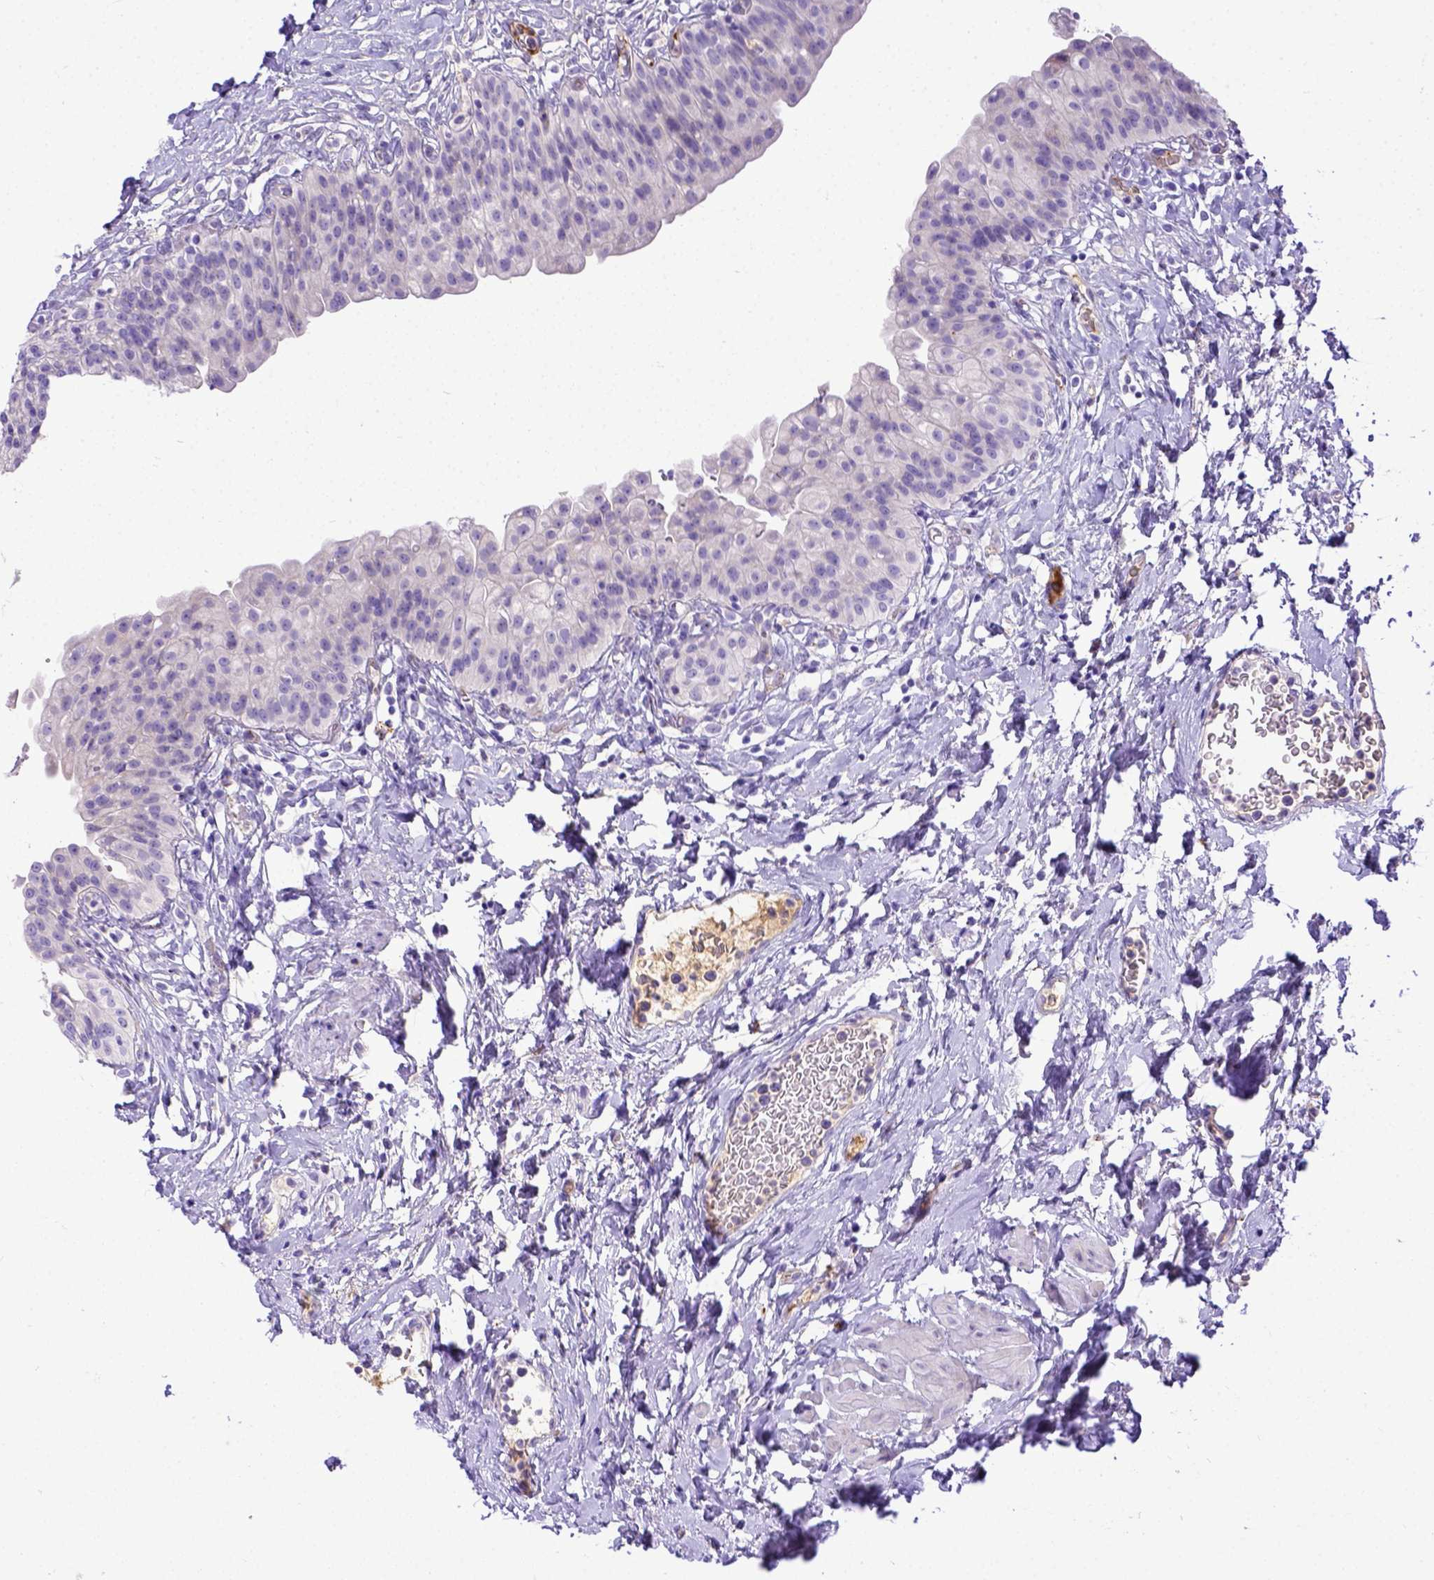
{"staining": {"intensity": "negative", "quantity": "none", "location": "none"}, "tissue": "urinary bladder", "cell_type": "Urothelial cells", "image_type": "normal", "snomed": [{"axis": "morphology", "description": "Normal tissue, NOS"}, {"axis": "topography", "description": "Urinary bladder"}], "caption": "Immunohistochemical staining of normal urinary bladder exhibits no significant expression in urothelial cells. (DAB (3,3'-diaminobenzidine) IHC, high magnification).", "gene": "CFAP300", "patient": {"sex": "male", "age": 76}}